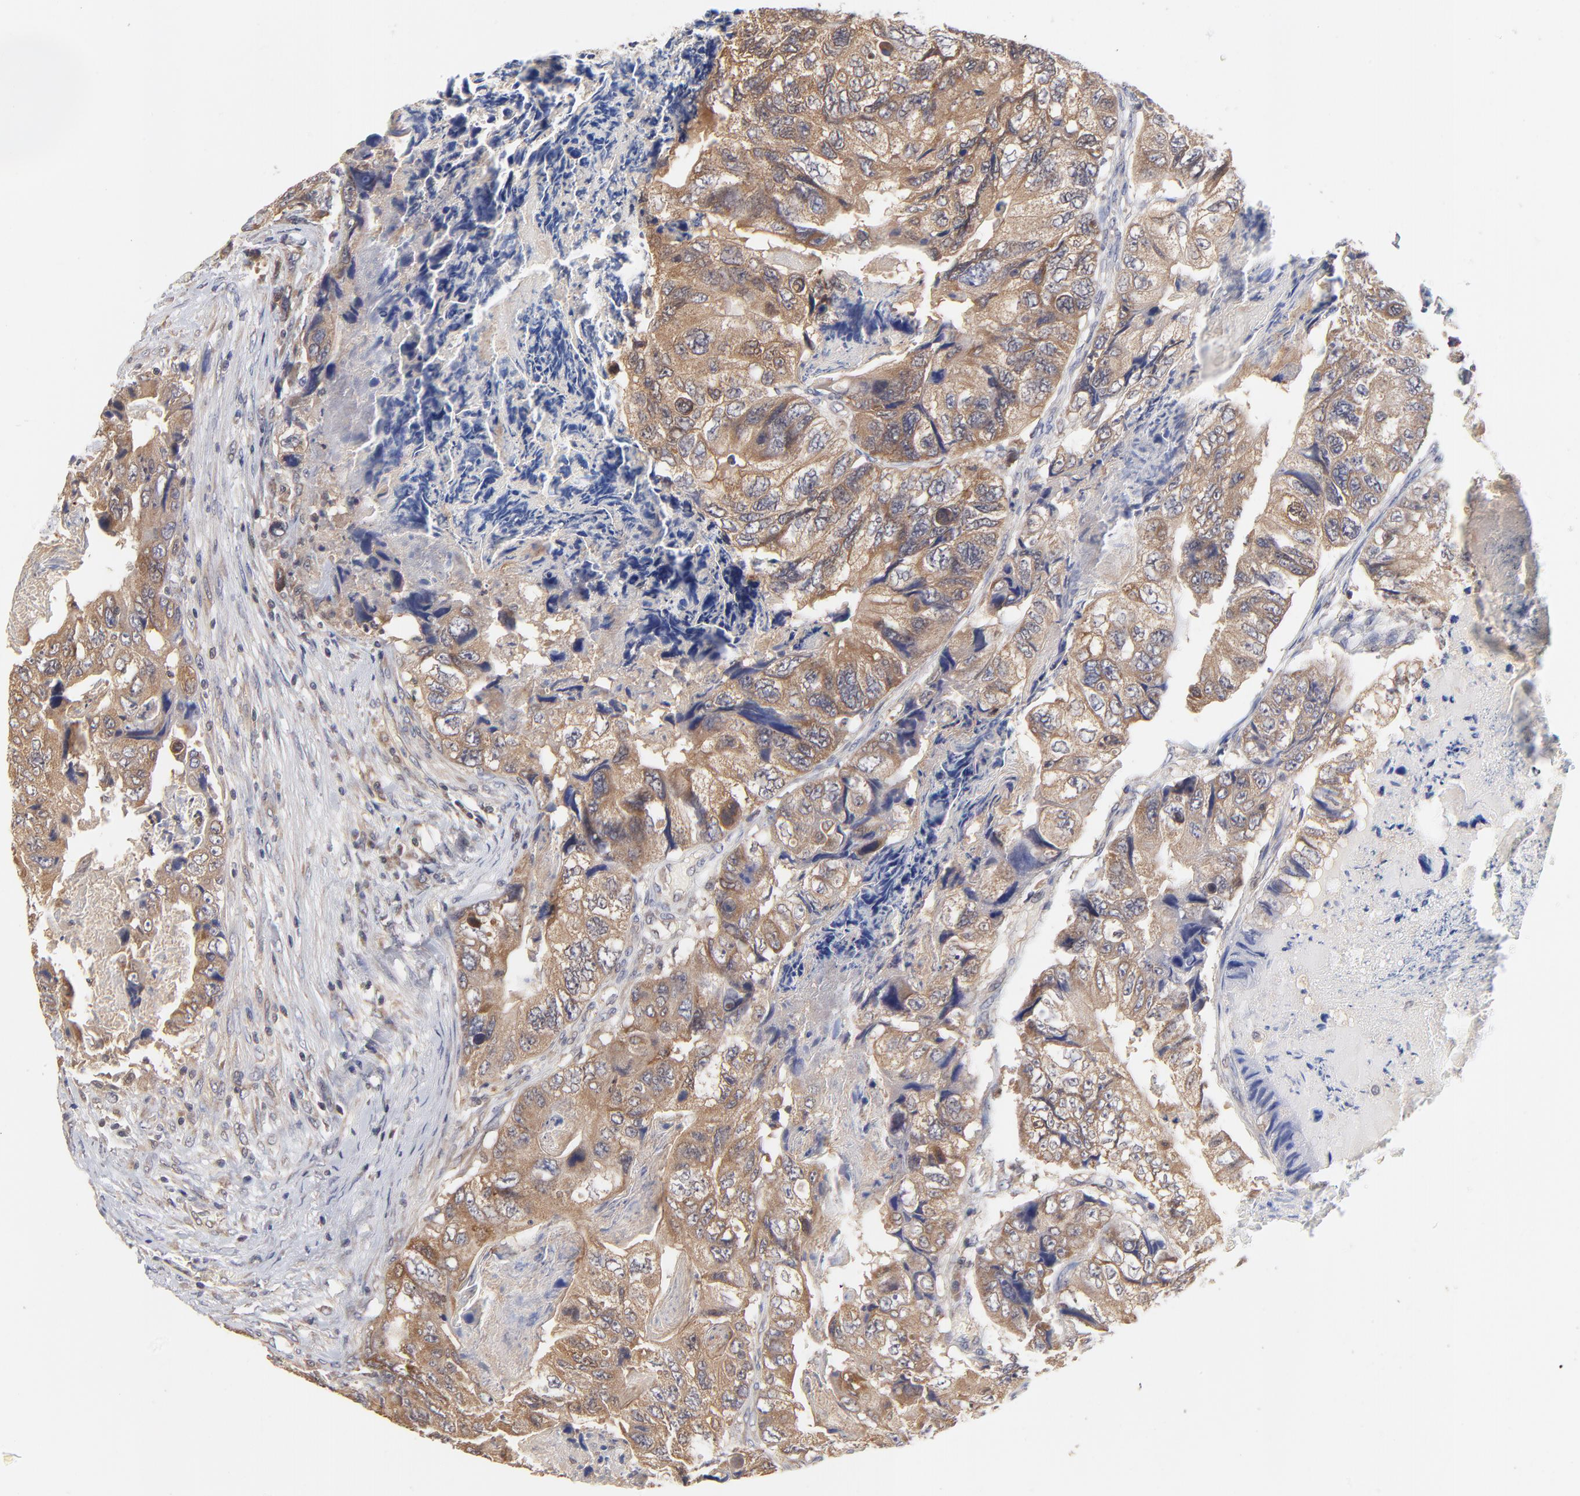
{"staining": {"intensity": "moderate", "quantity": "25%-75%", "location": "cytoplasmic/membranous"}, "tissue": "colorectal cancer", "cell_type": "Tumor cells", "image_type": "cancer", "snomed": [{"axis": "morphology", "description": "Adenocarcinoma, NOS"}, {"axis": "topography", "description": "Rectum"}], "caption": "Approximately 25%-75% of tumor cells in adenocarcinoma (colorectal) reveal moderate cytoplasmic/membranous protein expression as visualized by brown immunohistochemical staining.", "gene": "PCMT1", "patient": {"sex": "female", "age": 82}}